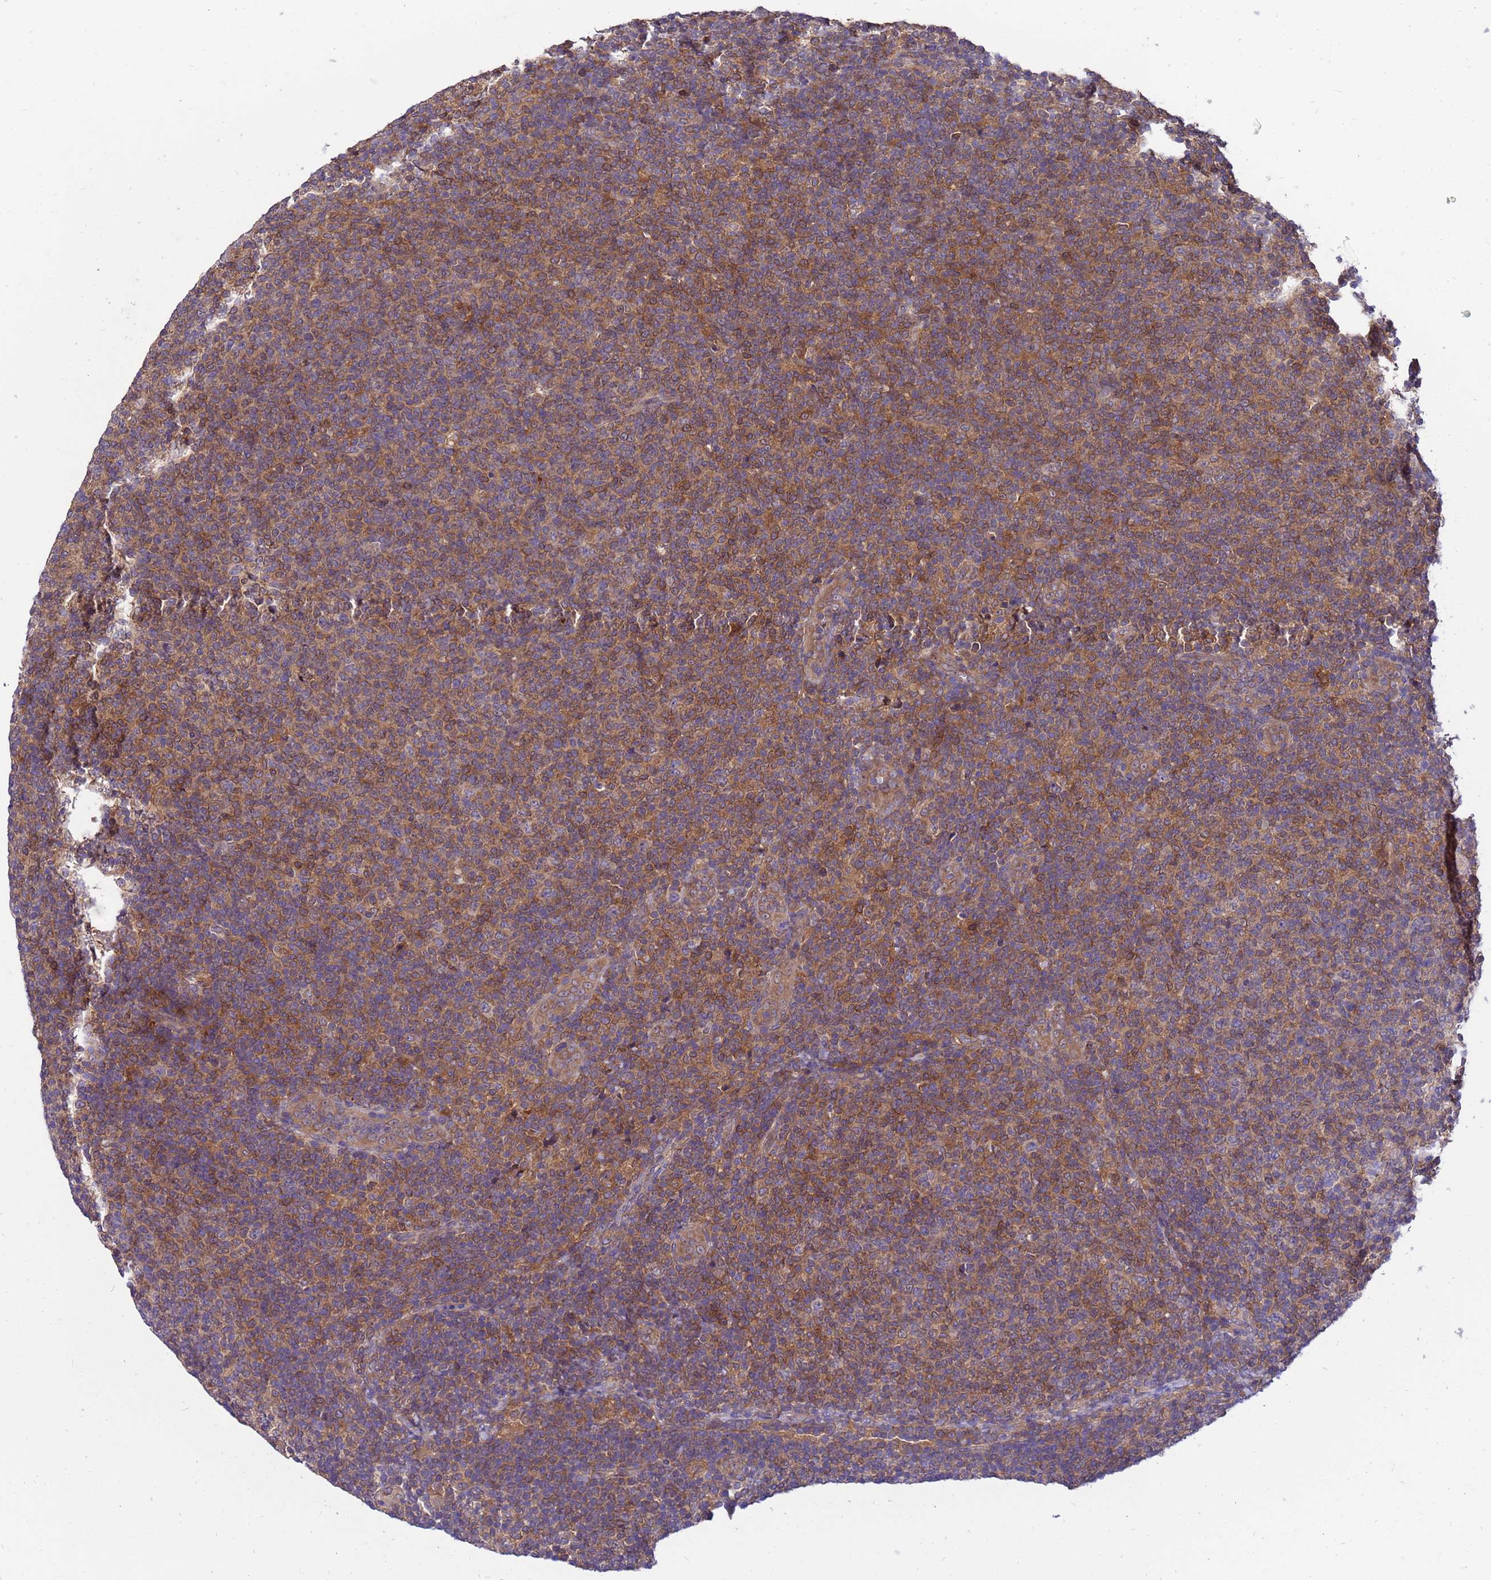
{"staining": {"intensity": "weak", "quantity": ">75%", "location": "cytoplasmic/membranous"}, "tissue": "lymphoma", "cell_type": "Tumor cells", "image_type": "cancer", "snomed": [{"axis": "morphology", "description": "Malignant lymphoma, non-Hodgkin's type, Low grade"}, {"axis": "topography", "description": "Lymph node"}], "caption": "Immunohistochemistry of low-grade malignant lymphoma, non-Hodgkin's type reveals low levels of weak cytoplasmic/membranous expression in about >75% of tumor cells.", "gene": "GET3", "patient": {"sex": "male", "age": 66}}